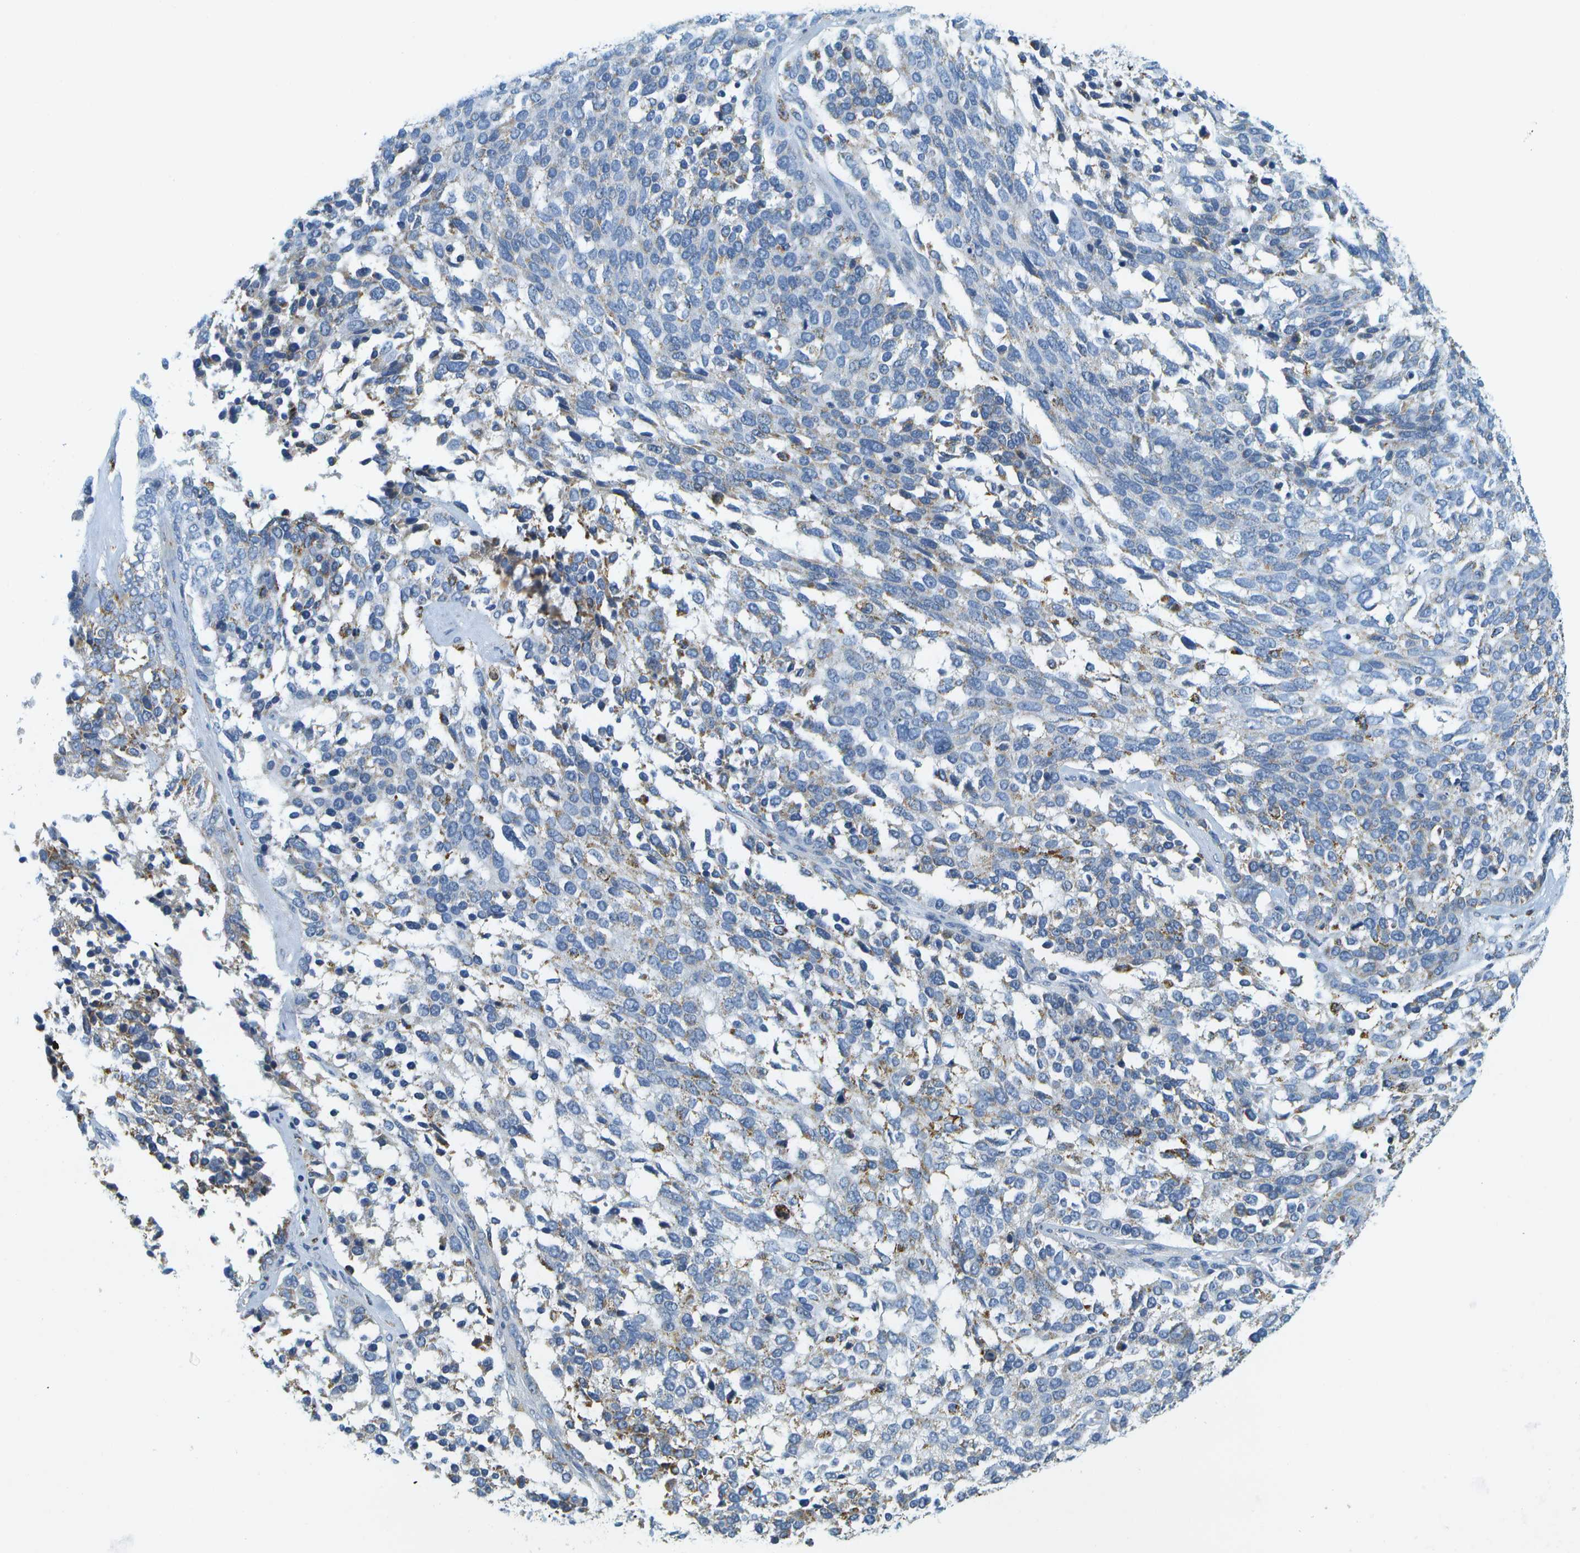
{"staining": {"intensity": "weak", "quantity": "25%-75%", "location": "cytoplasmic/membranous"}, "tissue": "ovarian cancer", "cell_type": "Tumor cells", "image_type": "cancer", "snomed": [{"axis": "morphology", "description": "Cystadenocarcinoma, serous, NOS"}, {"axis": "topography", "description": "Ovary"}], "caption": "A high-resolution histopathology image shows immunohistochemistry (IHC) staining of serous cystadenocarcinoma (ovarian), which exhibits weak cytoplasmic/membranous staining in about 25%-75% of tumor cells. (DAB = brown stain, brightfield microscopy at high magnification).", "gene": "HLCS", "patient": {"sex": "female", "age": 44}}